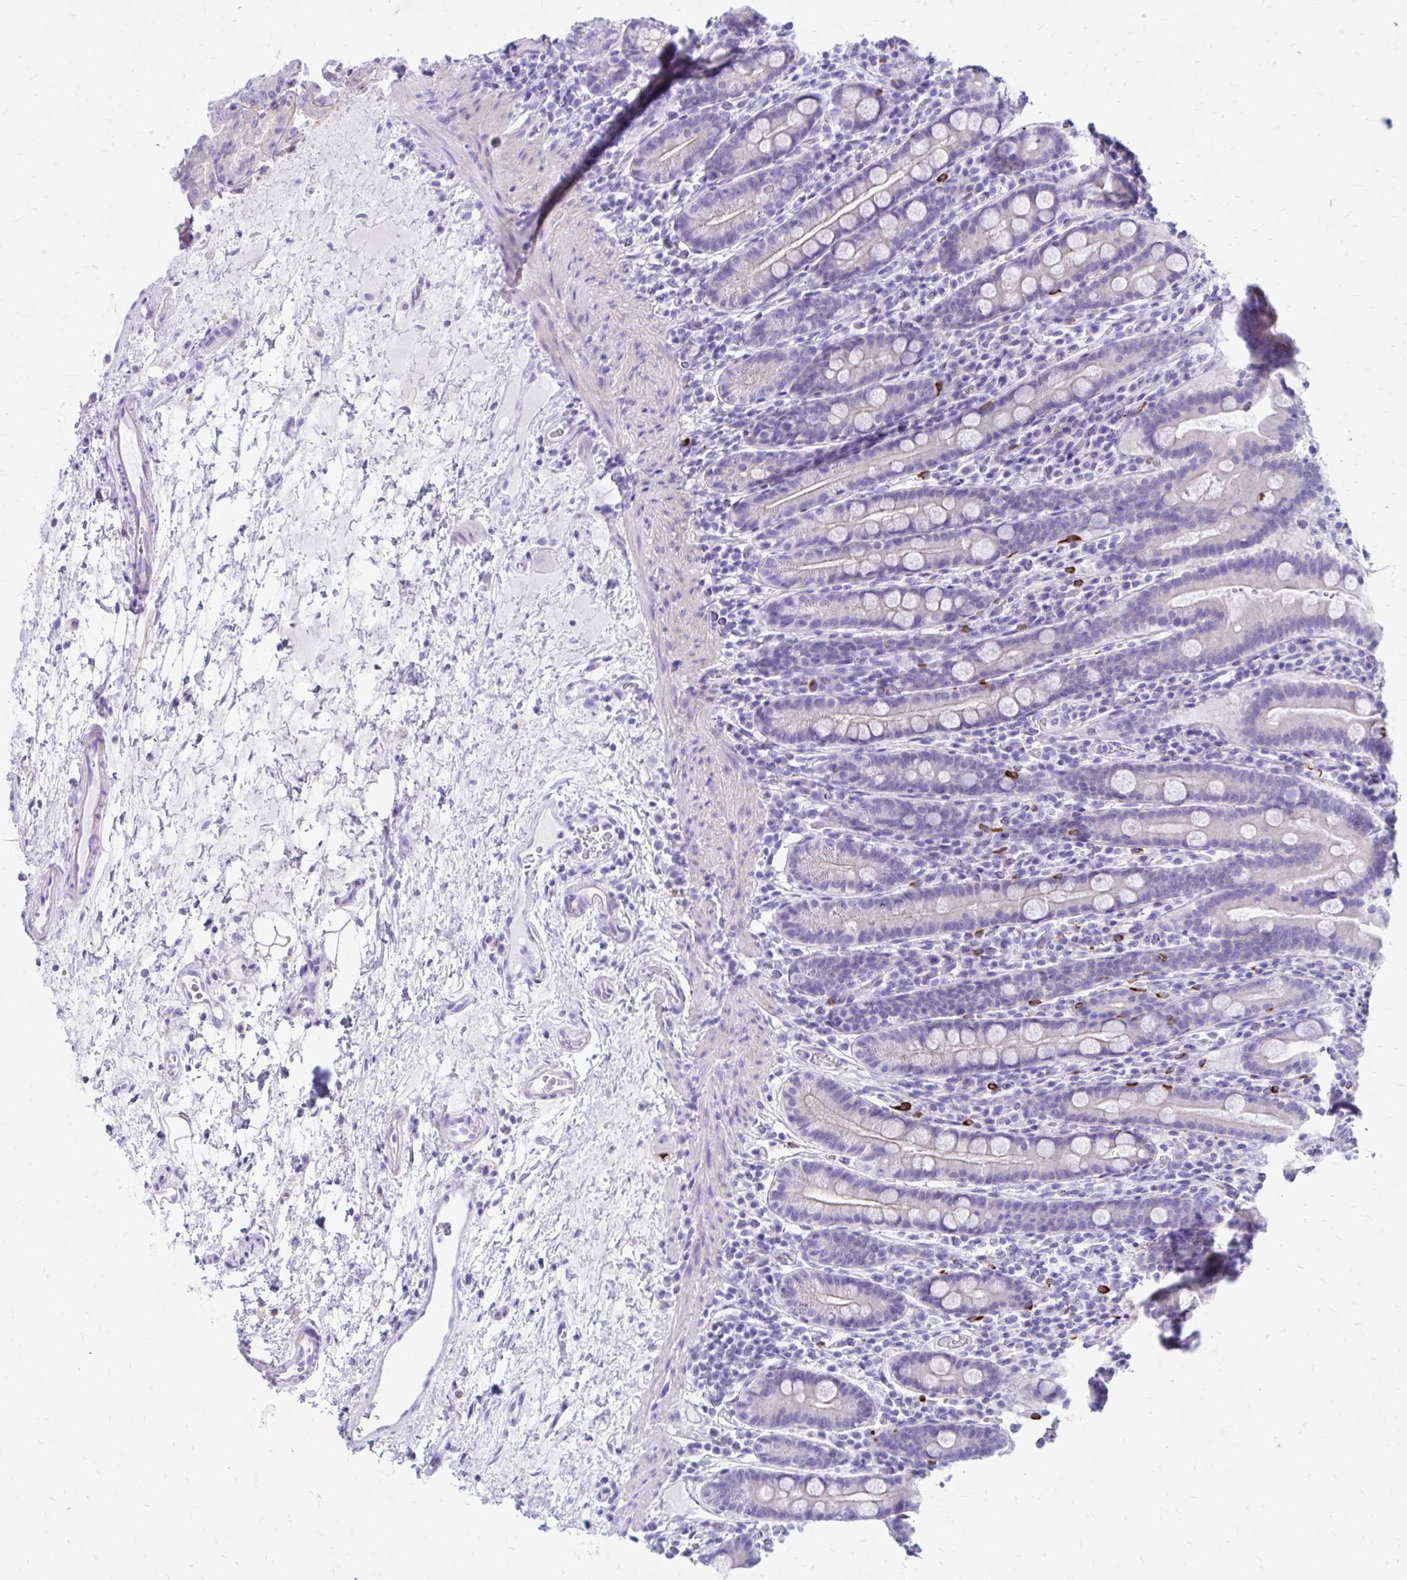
{"staining": {"intensity": "negative", "quantity": "none", "location": "none"}, "tissue": "small intestine", "cell_type": "Glandular cells", "image_type": "normal", "snomed": [{"axis": "morphology", "description": "Normal tissue, NOS"}, {"axis": "topography", "description": "Small intestine"}], "caption": "Immunohistochemical staining of unremarkable human small intestine exhibits no significant positivity in glandular cells. (IHC, brightfield microscopy, high magnification).", "gene": "ZNF699", "patient": {"sex": "male", "age": 26}}